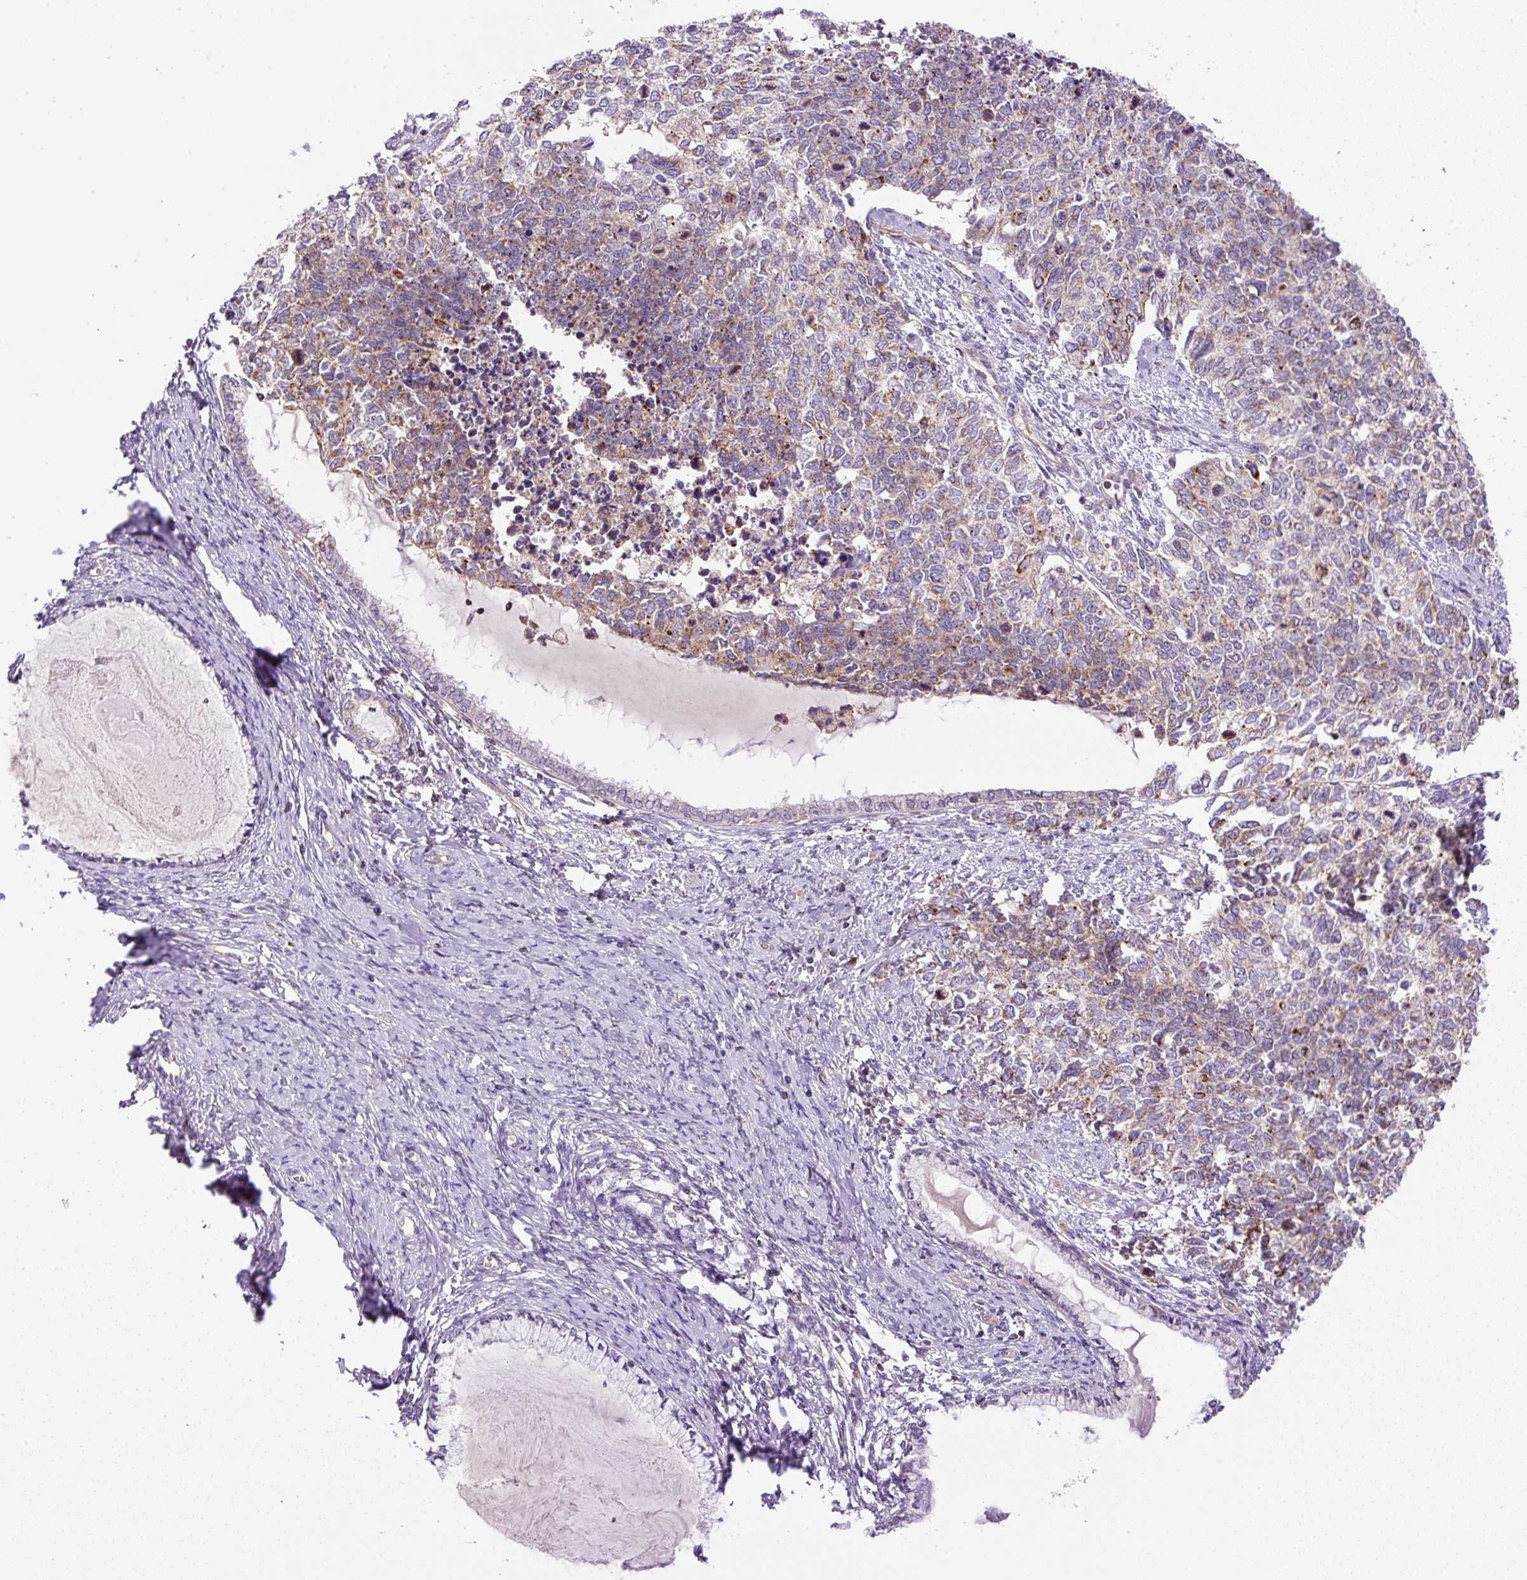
{"staining": {"intensity": "moderate", "quantity": "25%-75%", "location": "cytoplasmic/membranous"}, "tissue": "cervical cancer", "cell_type": "Tumor cells", "image_type": "cancer", "snomed": [{"axis": "morphology", "description": "Squamous cell carcinoma, NOS"}, {"axis": "topography", "description": "Cervix"}], "caption": "IHC of human cervical cancer demonstrates medium levels of moderate cytoplasmic/membranous staining in approximately 25%-75% of tumor cells.", "gene": "ZNF547", "patient": {"sex": "female", "age": 63}}